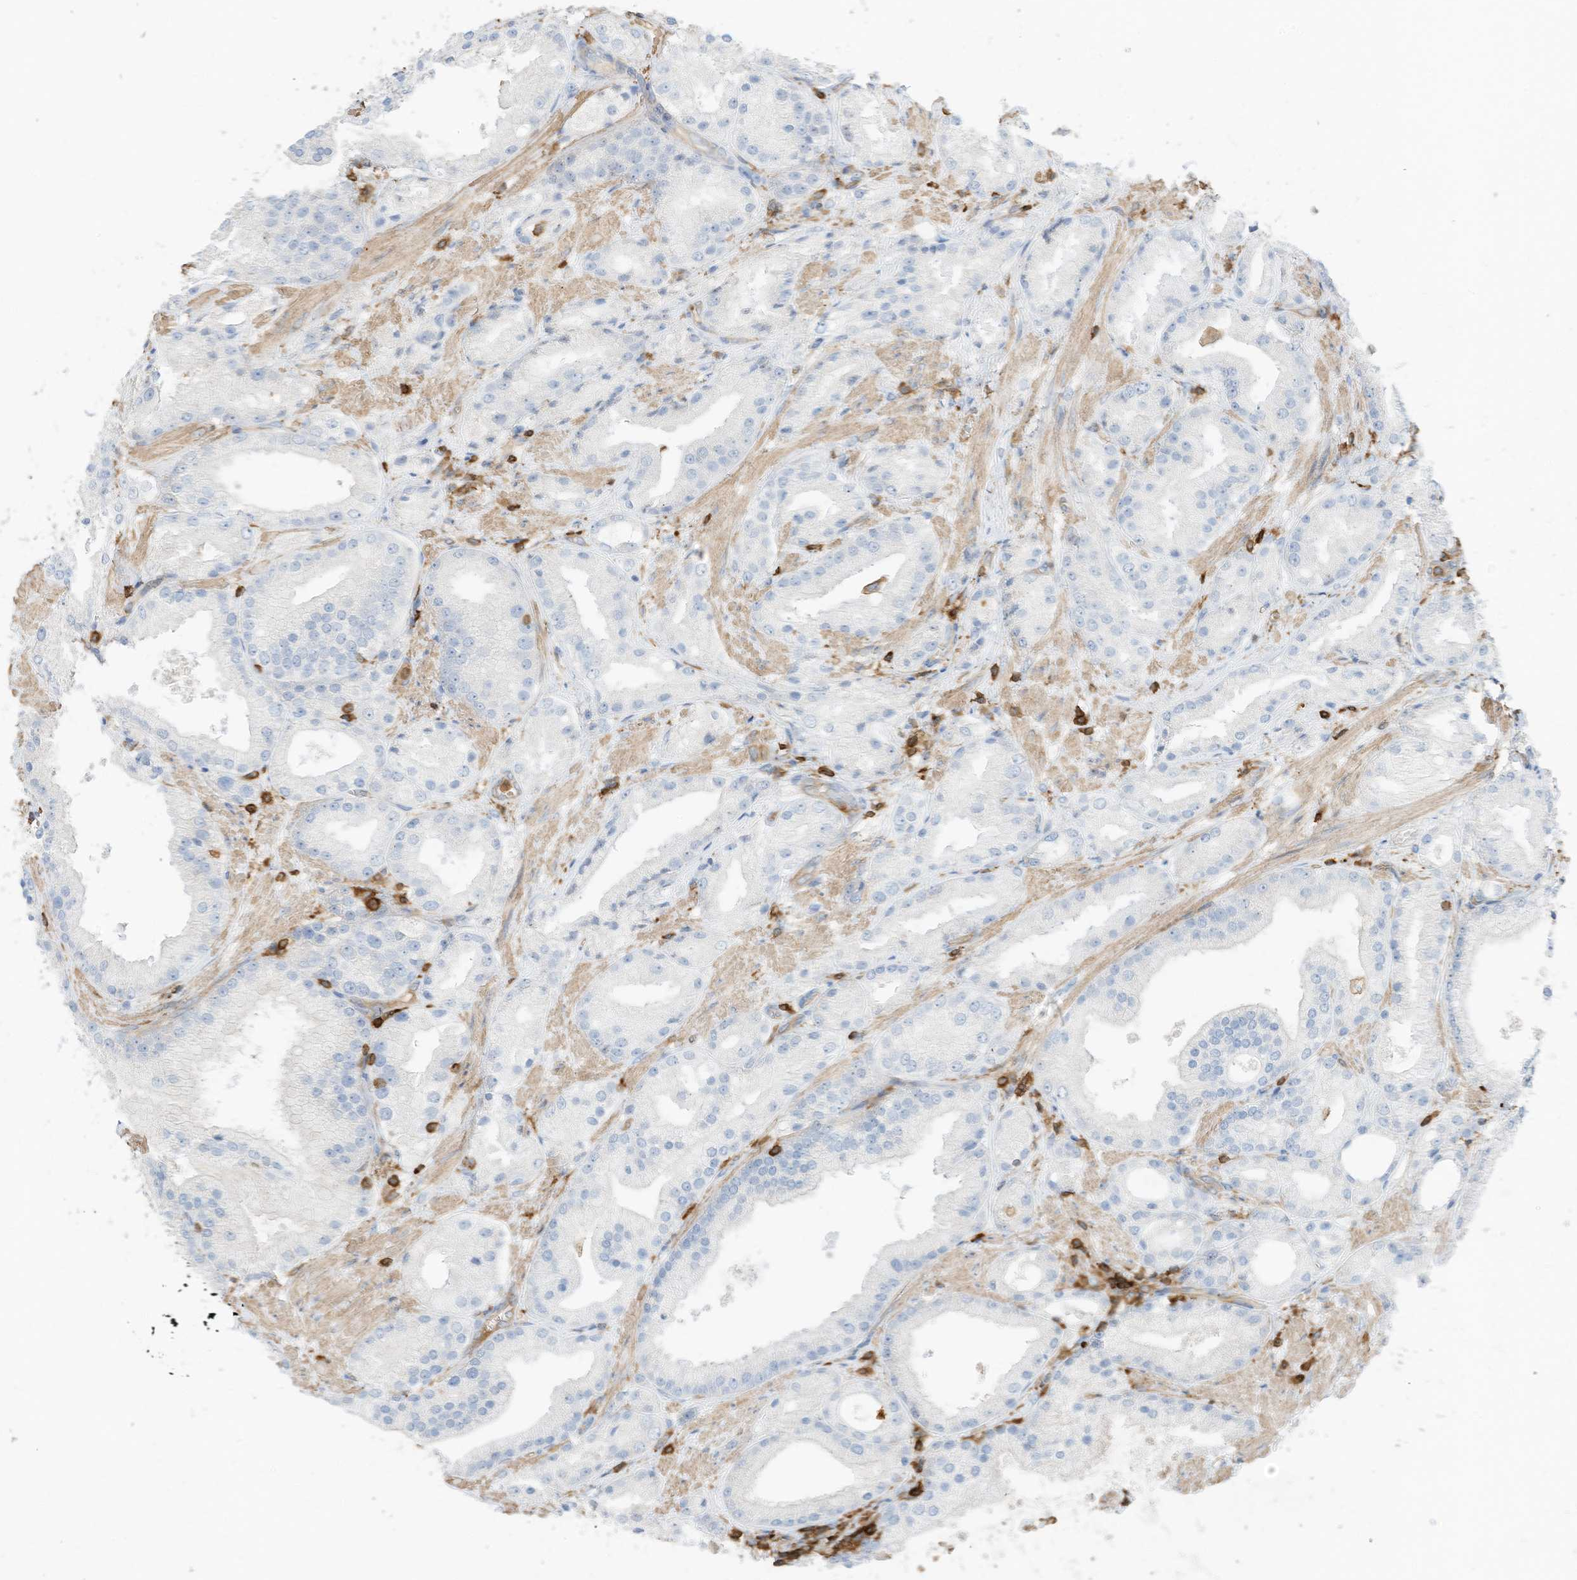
{"staining": {"intensity": "negative", "quantity": "none", "location": "none"}, "tissue": "prostate cancer", "cell_type": "Tumor cells", "image_type": "cancer", "snomed": [{"axis": "morphology", "description": "Adenocarcinoma, Low grade"}, {"axis": "topography", "description": "Prostate"}], "caption": "Immunohistochemistry (IHC) micrograph of neoplastic tissue: prostate cancer stained with DAB (3,3'-diaminobenzidine) exhibits no significant protein positivity in tumor cells.", "gene": "ARHGAP25", "patient": {"sex": "male", "age": 67}}